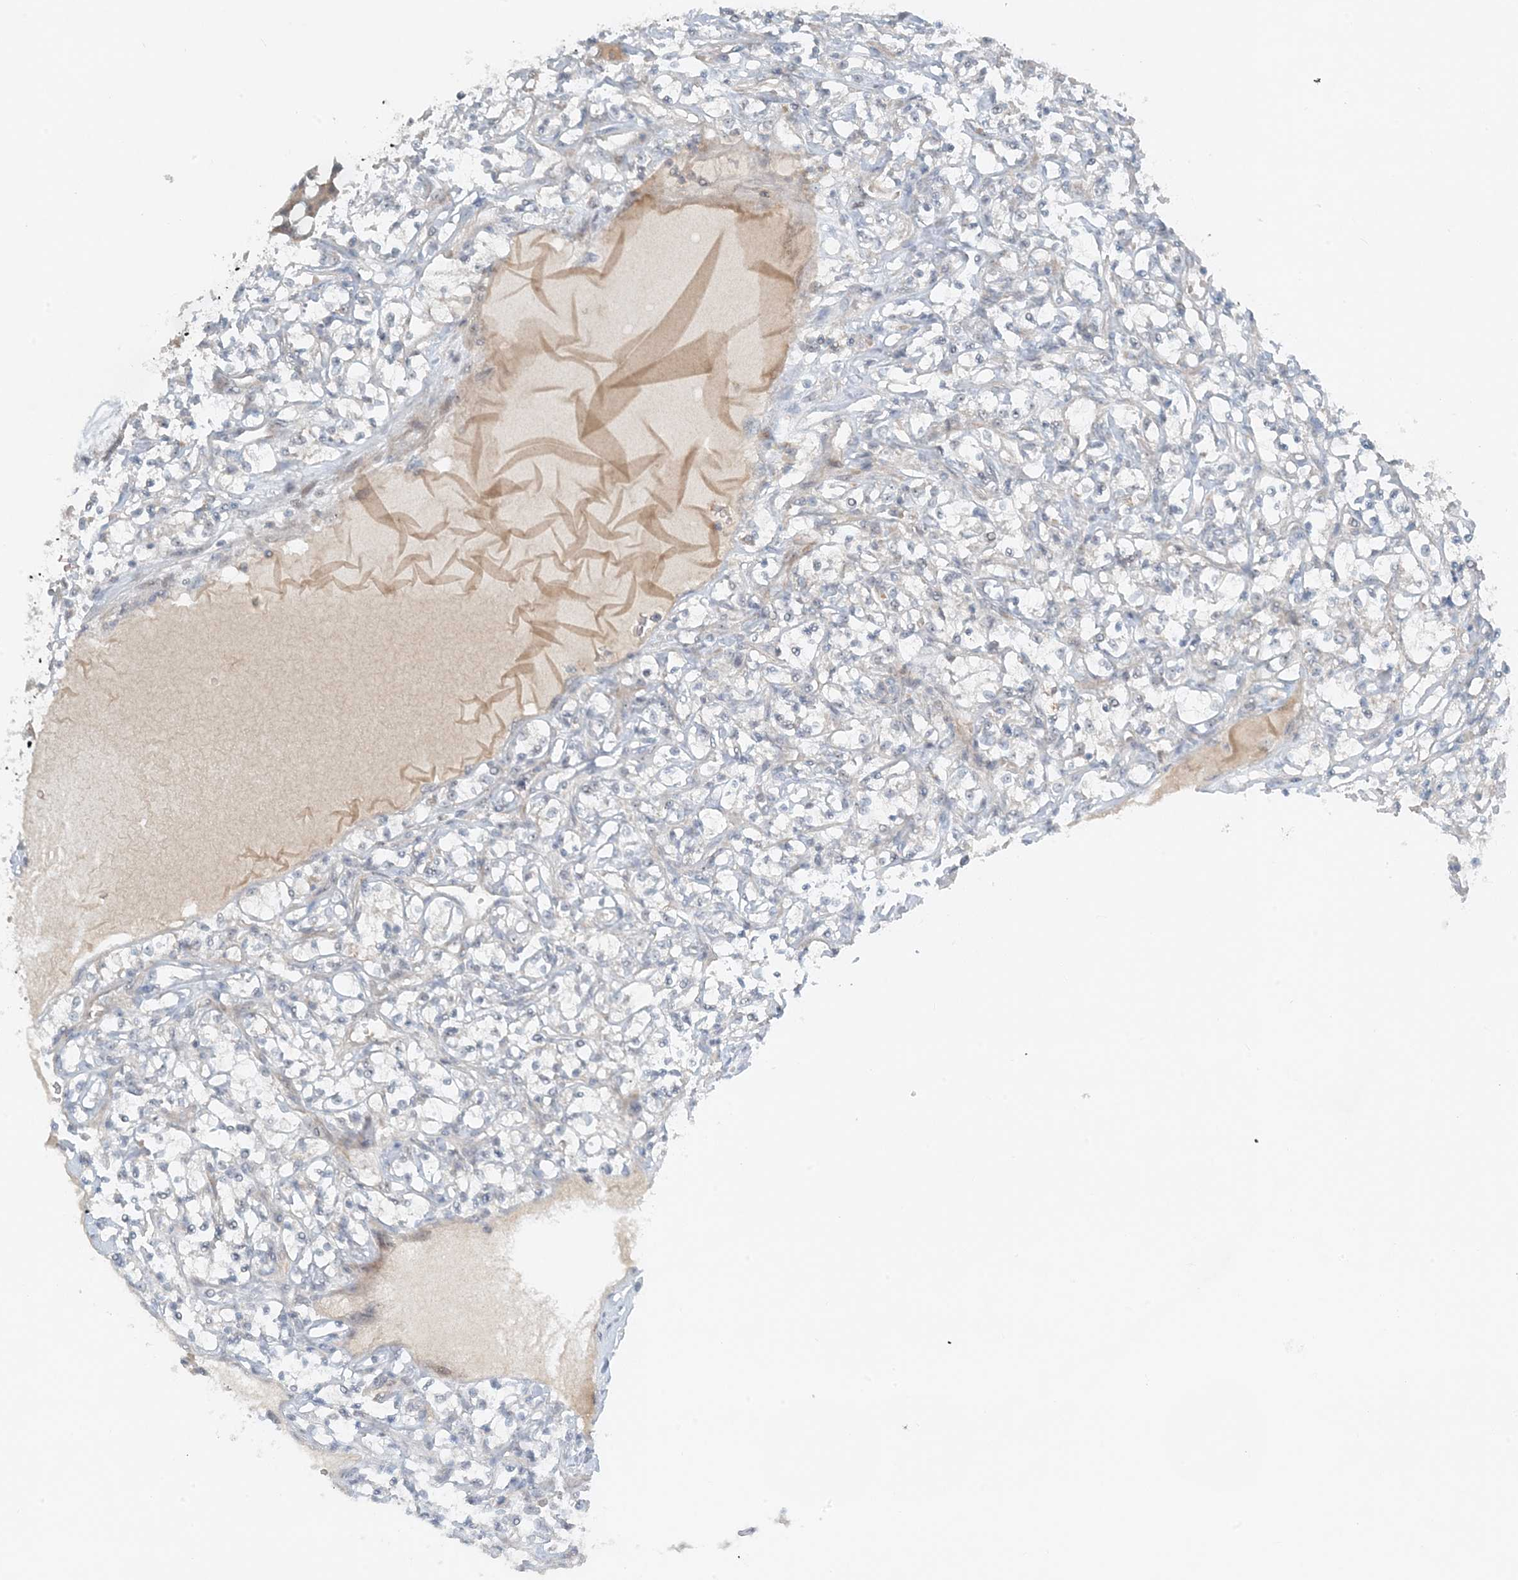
{"staining": {"intensity": "negative", "quantity": "none", "location": "none"}, "tissue": "renal cancer", "cell_type": "Tumor cells", "image_type": "cancer", "snomed": [{"axis": "morphology", "description": "Adenocarcinoma, NOS"}, {"axis": "topography", "description": "Kidney"}], "caption": "Micrograph shows no protein expression in tumor cells of renal cancer tissue.", "gene": "MITD1", "patient": {"sex": "female", "age": 69}}